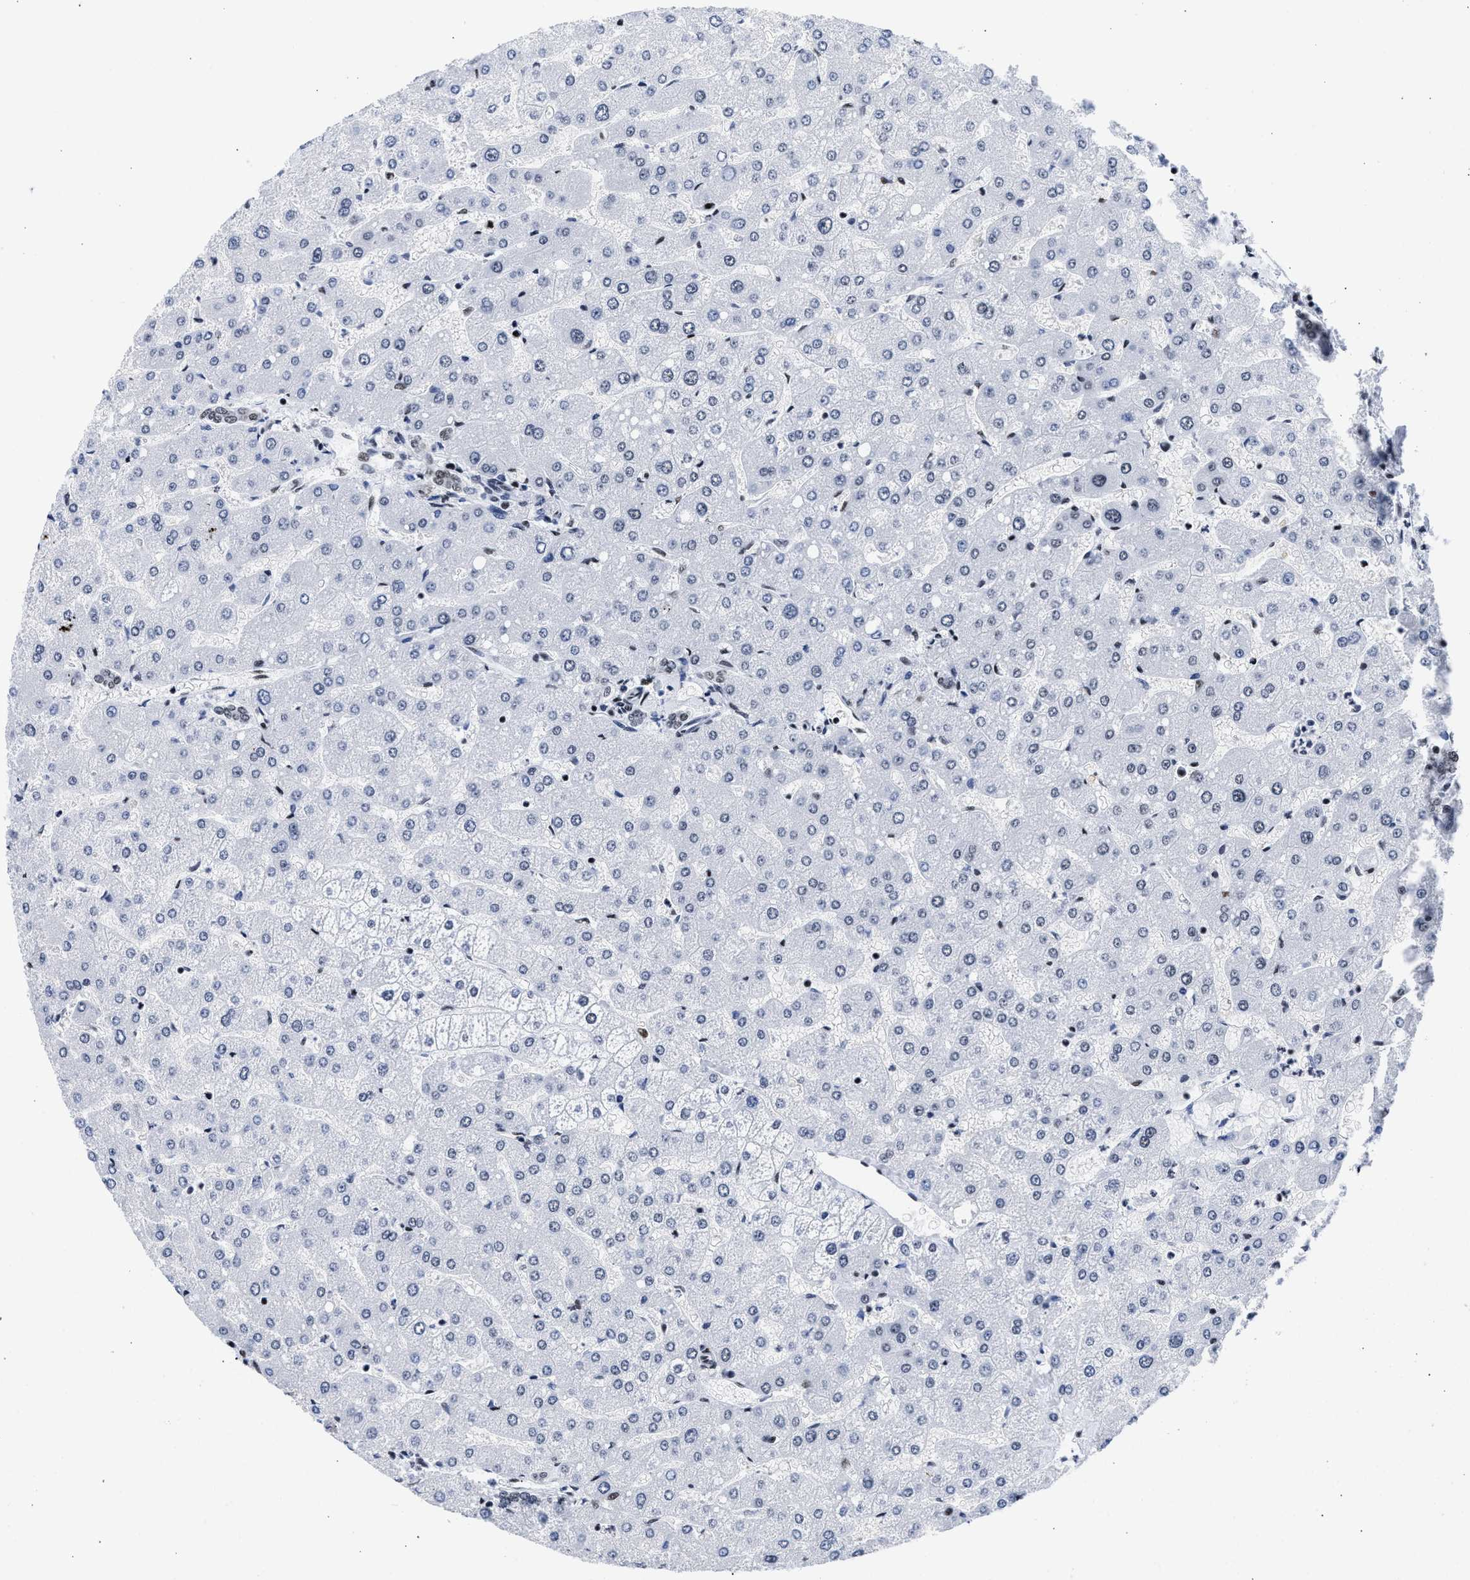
{"staining": {"intensity": "weak", "quantity": ">75%", "location": "nuclear"}, "tissue": "liver", "cell_type": "Cholangiocytes", "image_type": "normal", "snomed": [{"axis": "morphology", "description": "Normal tissue, NOS"}, {"axis": "topography", "description": "Liver"}], "caption": "Approximately >75% of cholangiocytes in normal human liver reveal weak nuclear protein staining as visualized by brown immunohistochemical staining.", "gene": "RBM8A", "patient": {"sex": "male", "age": 55}}